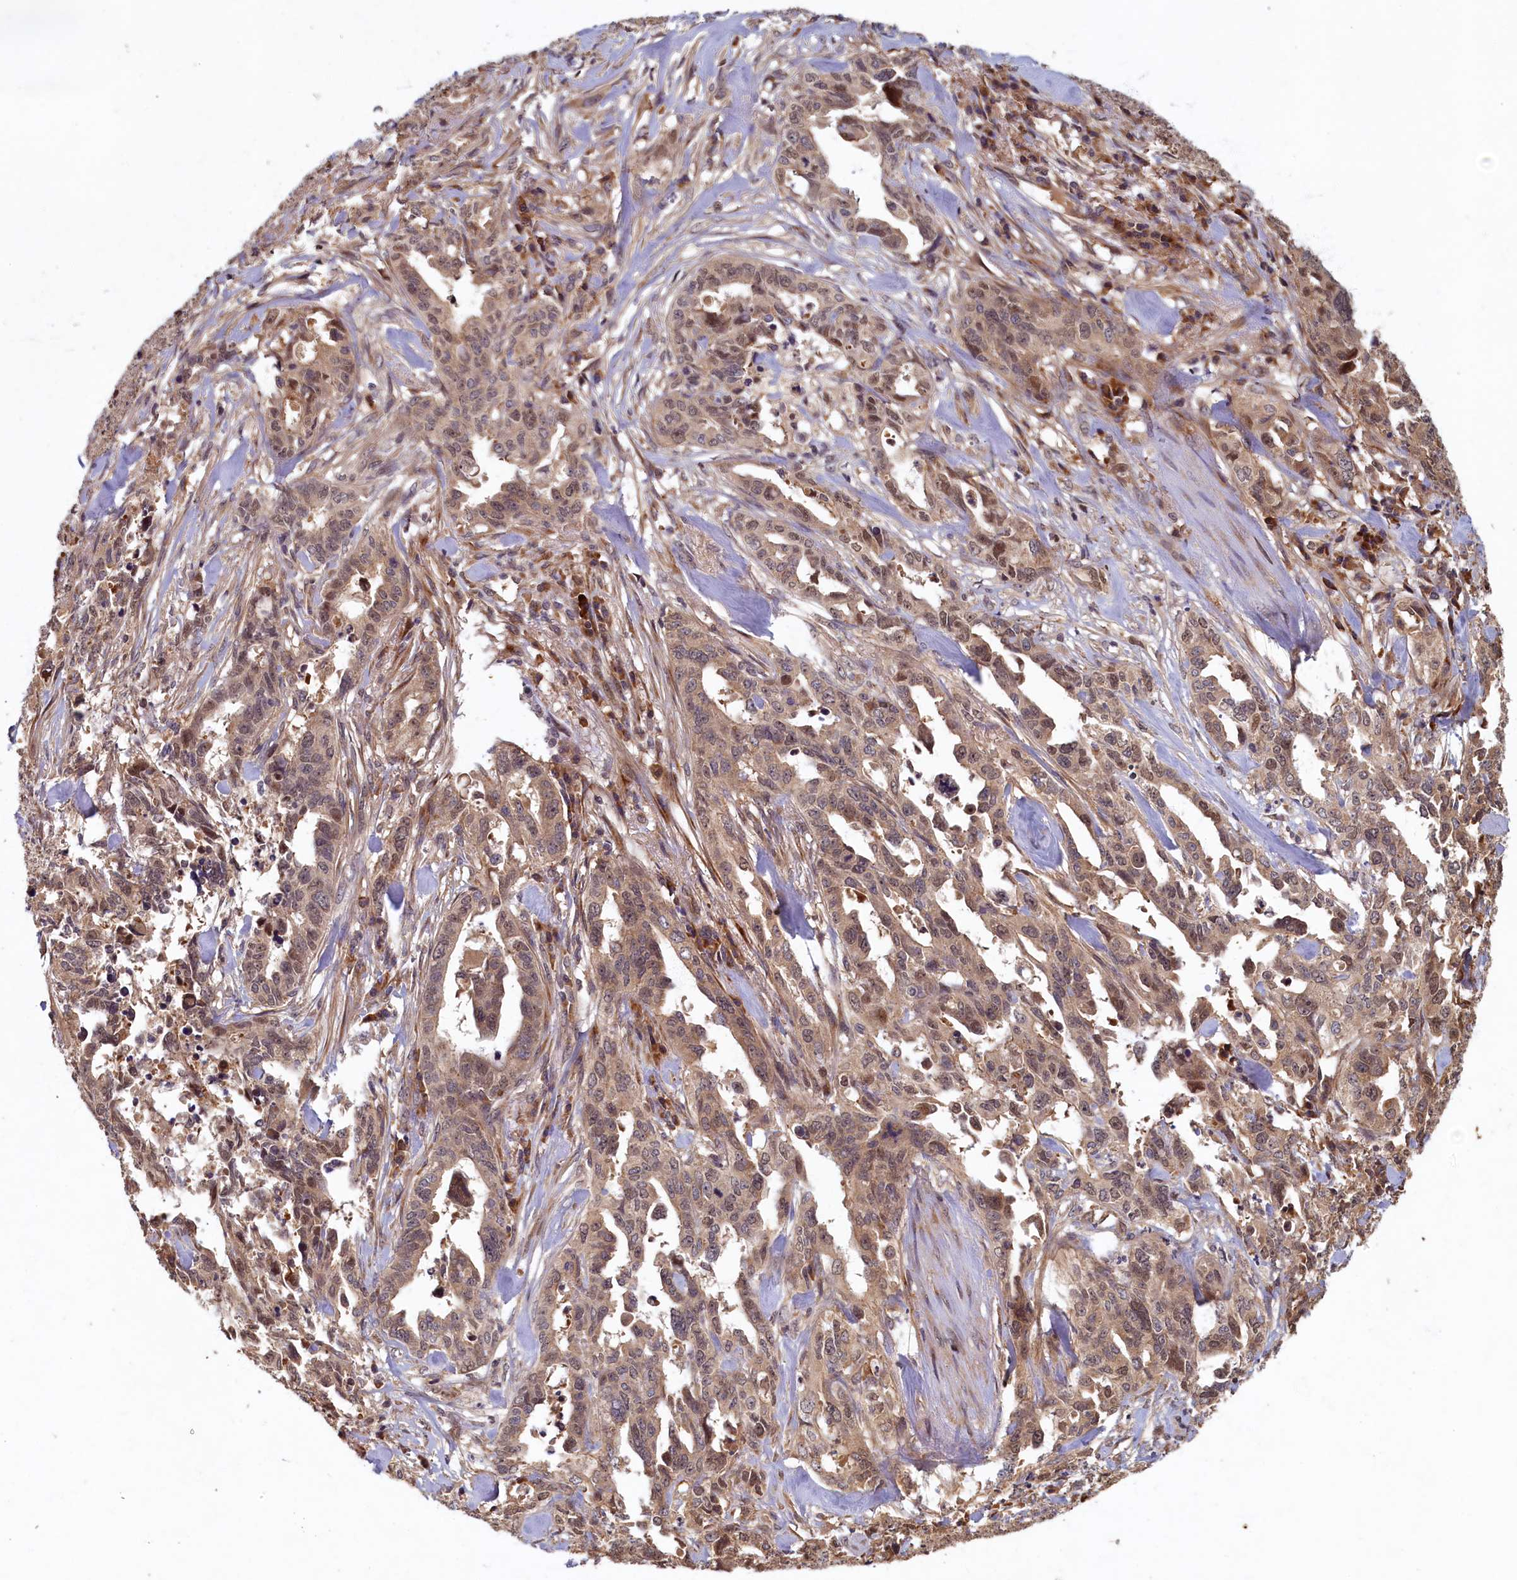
{"staining": {"intensity": "weak", "quantity": ">75%", "location": "cytoplasmic/membranous,nuclear"}, "tissue": "endometrial cancer", "cell_type": "Tumor cells", "image_type": "cancer", "snomed": [{"axis": "morphology", "description": "Adenocarcinoma, NOS"}, {"axis": "topography", "description": "Endometrium"}], "caption": "The histopathology image reveals staining of endometrial cancer (adenocarcinoma), revealing weak cytoplasmic/membranous and nuclear protein staining (brown color) within tumor cells. (Stains: DAB in brown, nuclei in blue, Microscopy: brightfield microscopy at high magnification).", "gene": "LCMT2", "patient": {"sex": "female", "age": 65}}